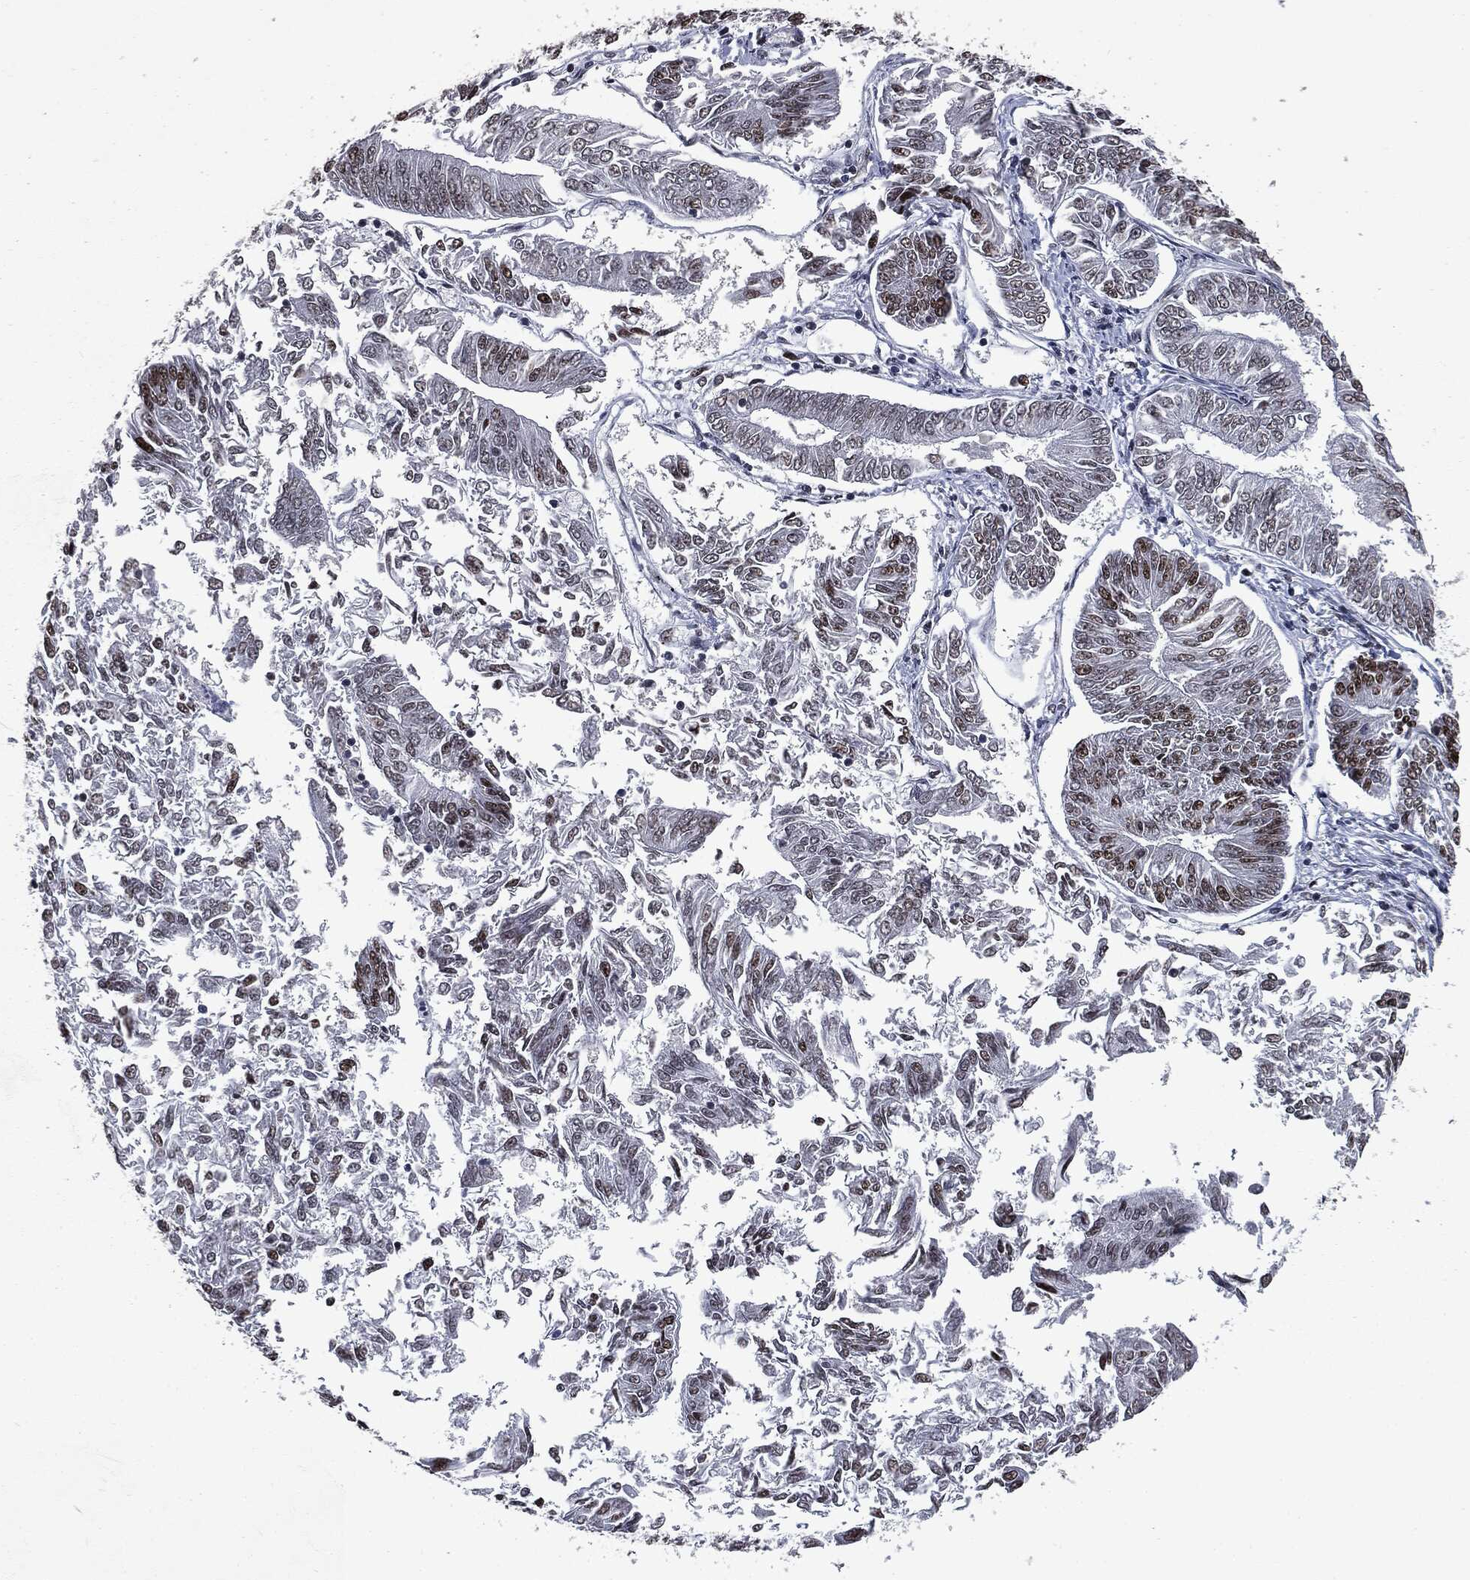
{"staining": {"intensity": "strong", "quantity": "<25%", "location": "nuclear"}, "tissue": "endometrial cancer", "cell_type": "Tumor cells", "image_type": "cancer", "snomed": [{"axis": "morphology", "description": "Adenocarcinoma, NOS"}, {"axis": "topography", "description": "Endometrium"}], "caption": "High-magnification brightfield microscopy of endometrial cancer (adenocarcinoma) stained with DAB (brown) and counterstained with hematoxylin (blue). tumor cells exhibit strong nuclear expression is identified in approximately<25% of cells. The staining was performed using DAB (3,3'-diaminobenzidine) to visualize the protein expression in brown, while the nuclei were stained in blue with hematoxylin (Magnification: 20x).", "gene": "MSH2", "patient": {"sex": "female", "age": 58}}